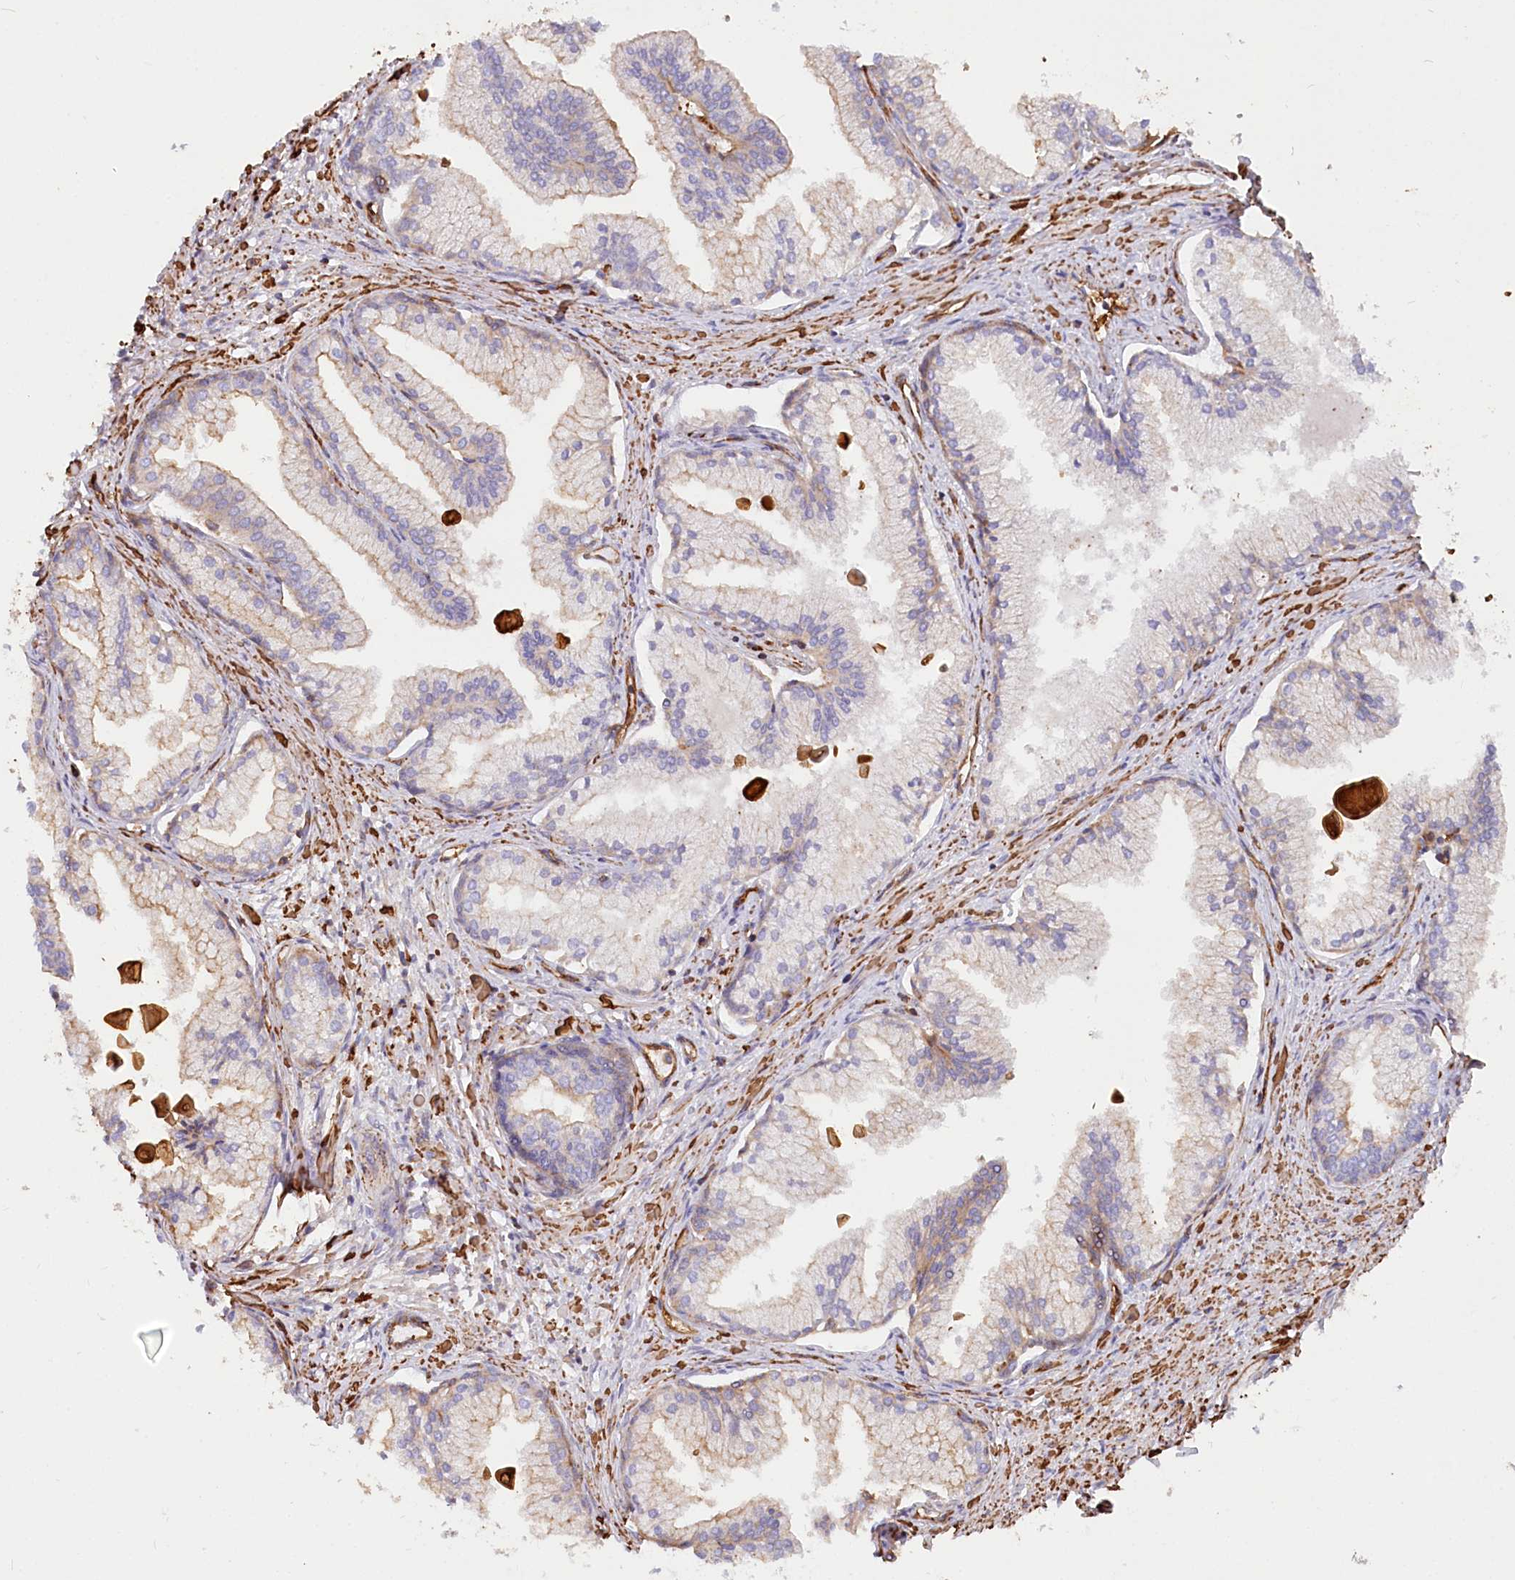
{"staining": {"intensity": "weak", "quantity": "<25%", "location": "cytoplasmic/membranous"}, "tissue": "prostate cancer", "cell_type": "Tumor cells", "image_type": "cancer", "snomed": [{"axis": "morphology", "description": "Adenocarcinoma, High grade"}, {"axis": "topography", "description": "Prostate"}], "caption": "This is a histopathology image of immunohistochemistry staining of prostate cancer, which shows no expression in tumor cells. (Brightfield microscopy of DAB (3,3'-diaminobenzidine) IHC at high magnification).", "gene": "WDR36", "patient": {"sex": "male", "age": 68}}